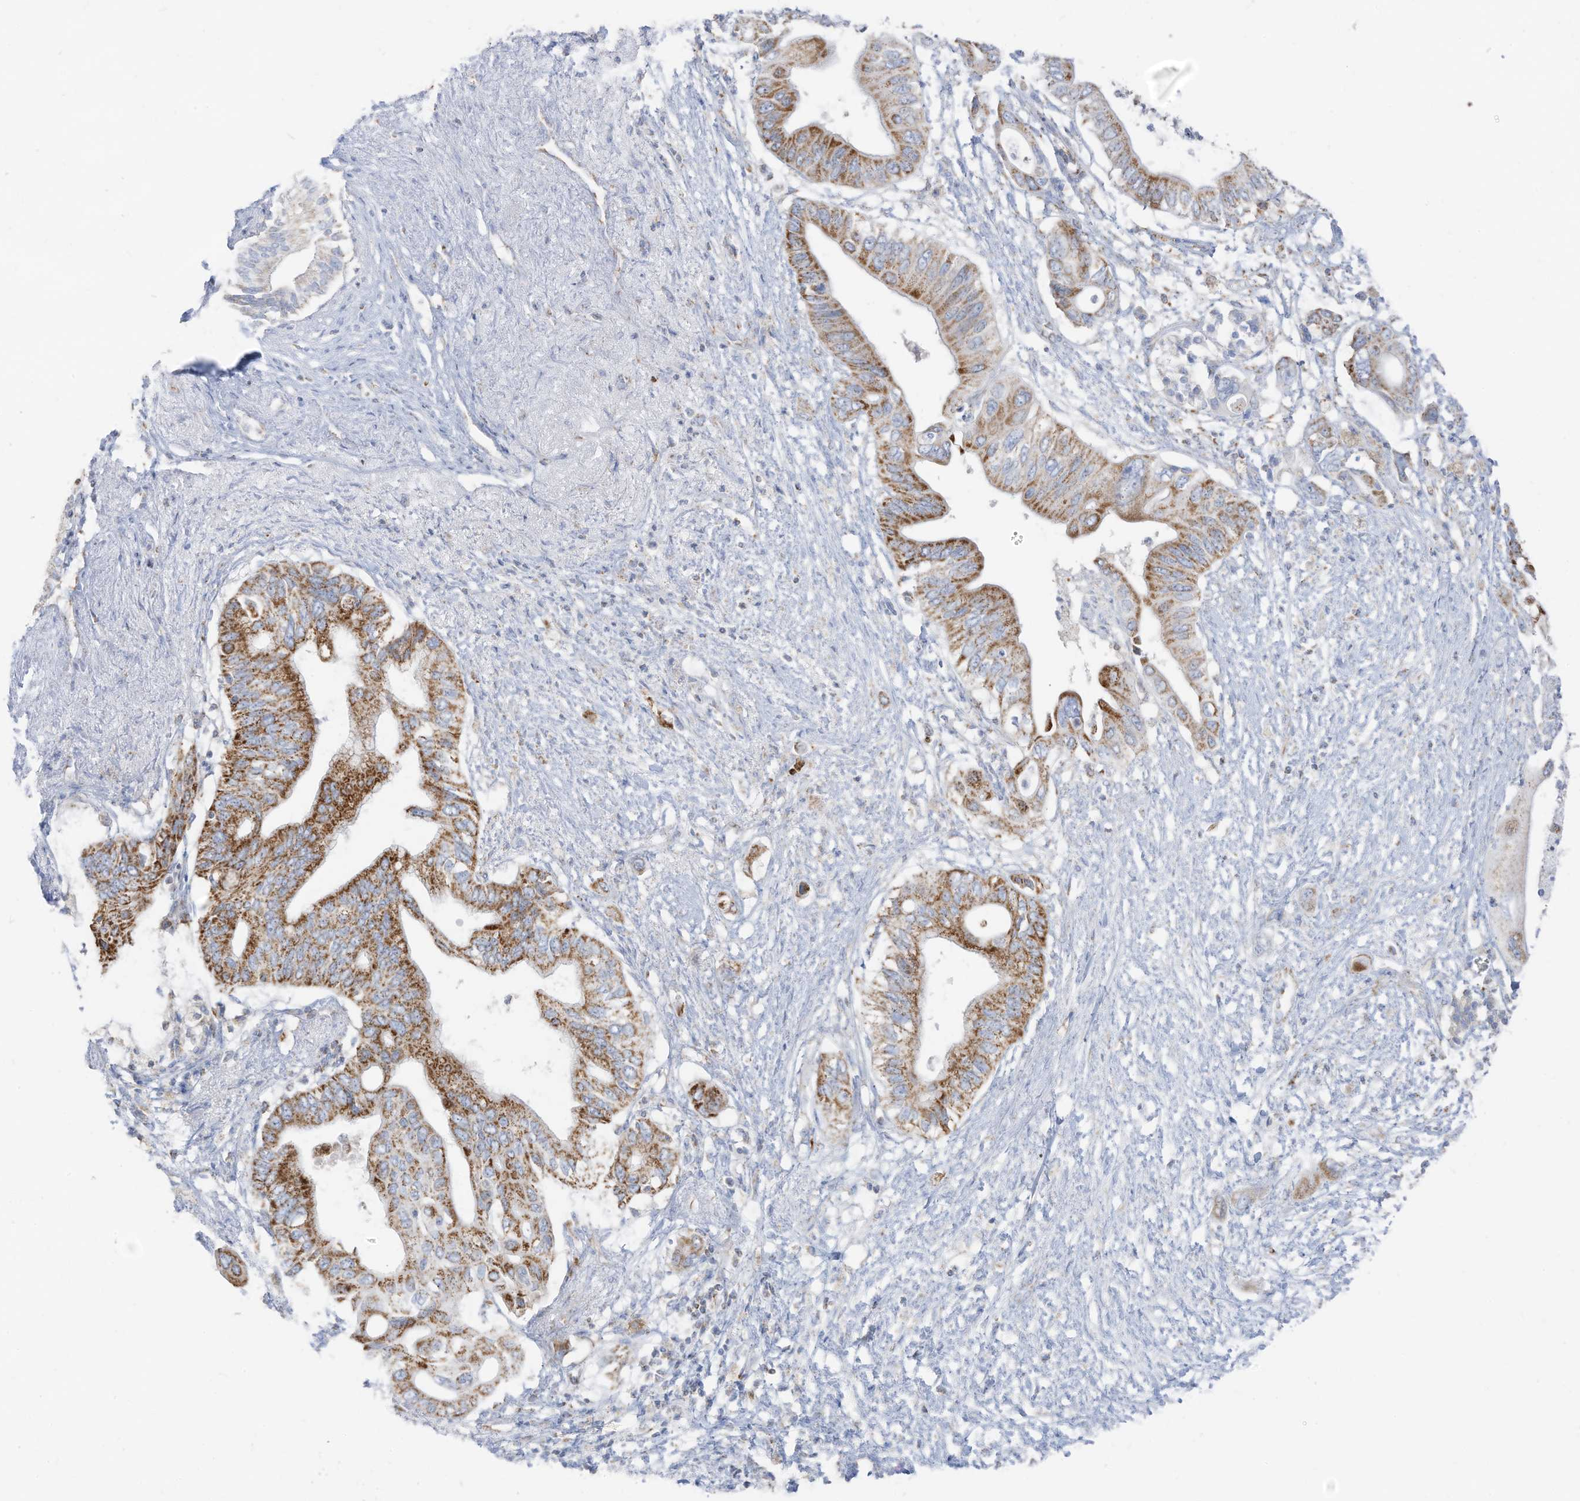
{"staining": {"intensity": "moderate", "quantity": ">75%", "location": "cytoplasmic/membranous"}, "tissue": "pancreatic cancer", "cell_type": "Tumor cells", "image_type": "cancer", "snomed": [{"axis": "morphology", "description": "Adenocarcinoma, NOS"}, {"axis": "topography", "description": "Pancreas"}], "caption": "Immunohistochemistry (DAB (3,3'-diaminobenzidine)) staining of human adenocarcinoma (pancreatic) demonstrates moderate cytoplasmic/membranous protein positivity in about >75% of tumor cells.", "gene": "ETHE1", "patient": {"sex": "male", "age": 66}}